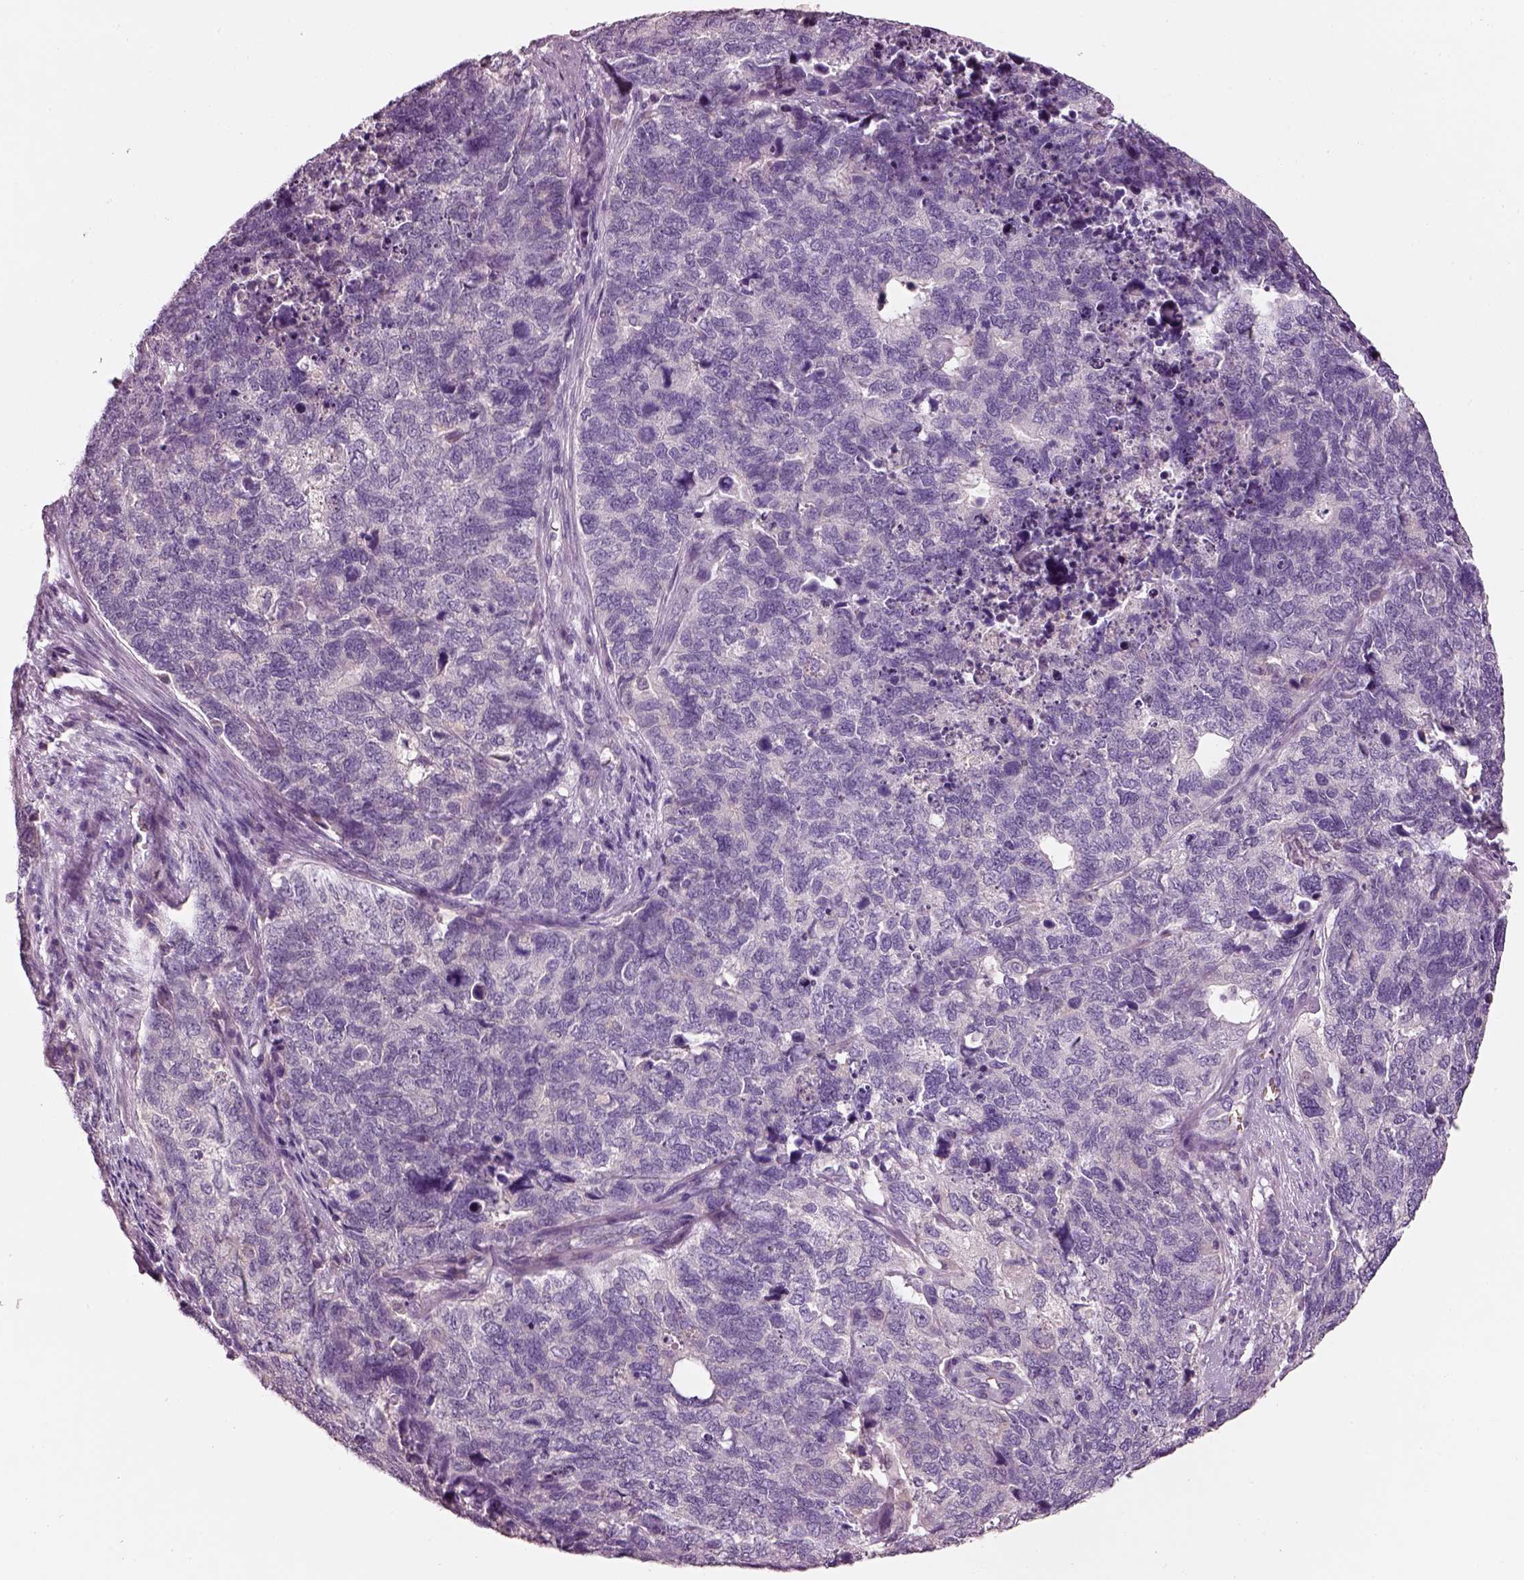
{"staining": {"intensity": "negative", "quantity": "none", "location": "none"}, "tissue": "cervical cancer", "cell_type": "Tumor cells", "image_type": "cancer", "snomed": [{"axis": "morphology", "description": "Squamous cell carcinoma, NOS"}, {"axis": "topography", "description": "Cervix"}], "caption": "This is an immunohistochemistry histopathology image of human cervical squamous cell carcinoma. There is no positivity in tumor cells.", "gene": "ELSPBP1", "patient": {"sex": "female", "age": 63}}